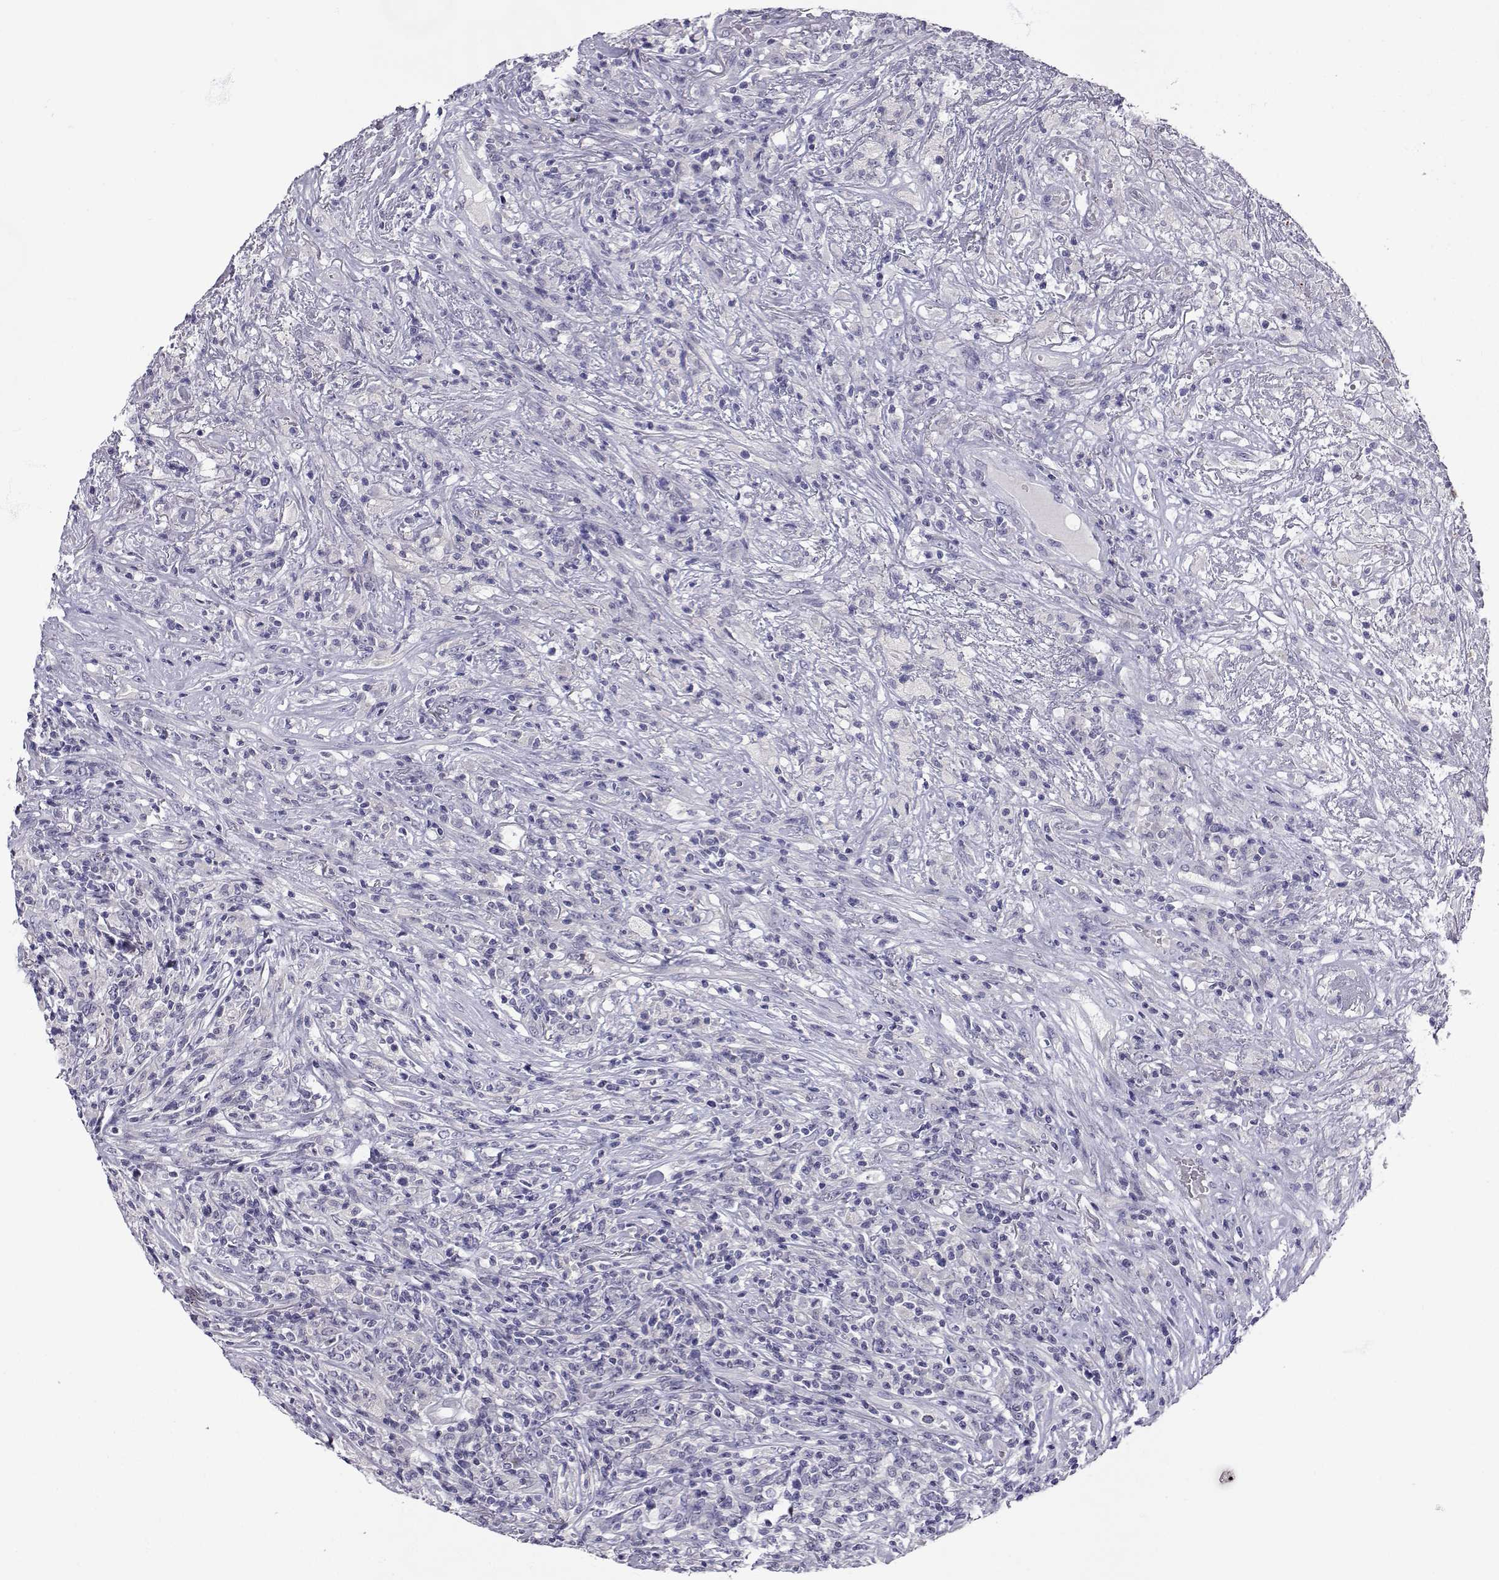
{"staining": {"intensity": "negative", "quantity": "none", "location": "none"}, "tissue": "lymphoma", "cell_type": "Tumor cells", "image_type": "cancer", "snomed": [{"axis": "morphology", "description": "Malignant lymphoma, non-Hodgkin's type, High grade"}, {"axis": "topography", "description": "Lung"}], "caption": "Tumor cells are negative for brown protein staining in malignant lymphoma, non-Hodgkin's type (high-grade).", "gene": "SLC6A3", "patient": {"sex": "male", "age": 79}}